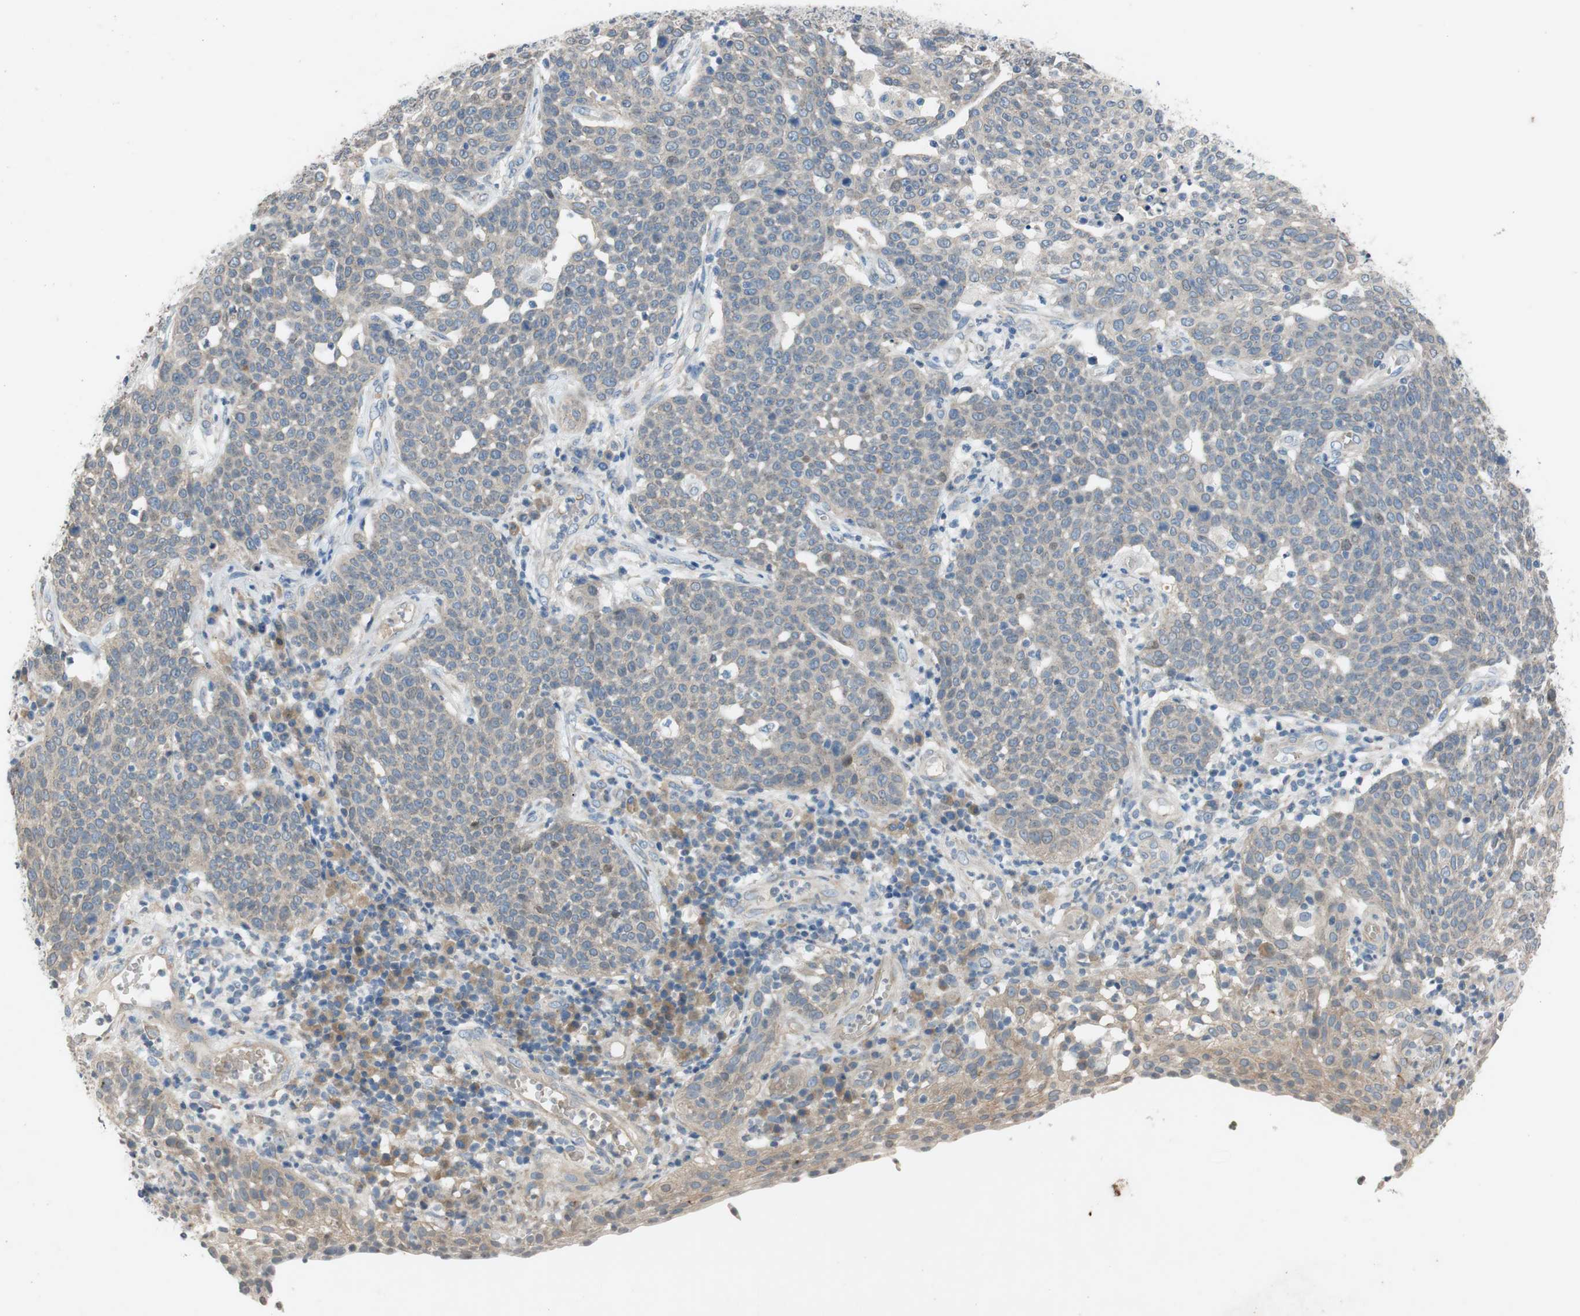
{"staining": {"intensity": "weak", "quantity": ">75%", "location": "cytoplasmic/membranous"}, "tissue": "cervical cancer", "cell_type": "Tumor cells", "image_type": "cancer", "snomed": [{"axis": "morphology", "description": "Squamous cell carcinoma, NOS"}, {"axis": "topography", "description": "Cervix"}], "caption": "Protein staining of cervical cancer tissue reveals weak cytoplasmic/membranous positivity in approximately >75% of tumor cells. The protein of interest is stained brown, and the nuclei are stained in blue (DAB (3,3'-diaminobenzidine) IHC with brightfield microscopy, high magnification).", "gene": "ADD2", "patient": {"sex": "female", "age": 34}}